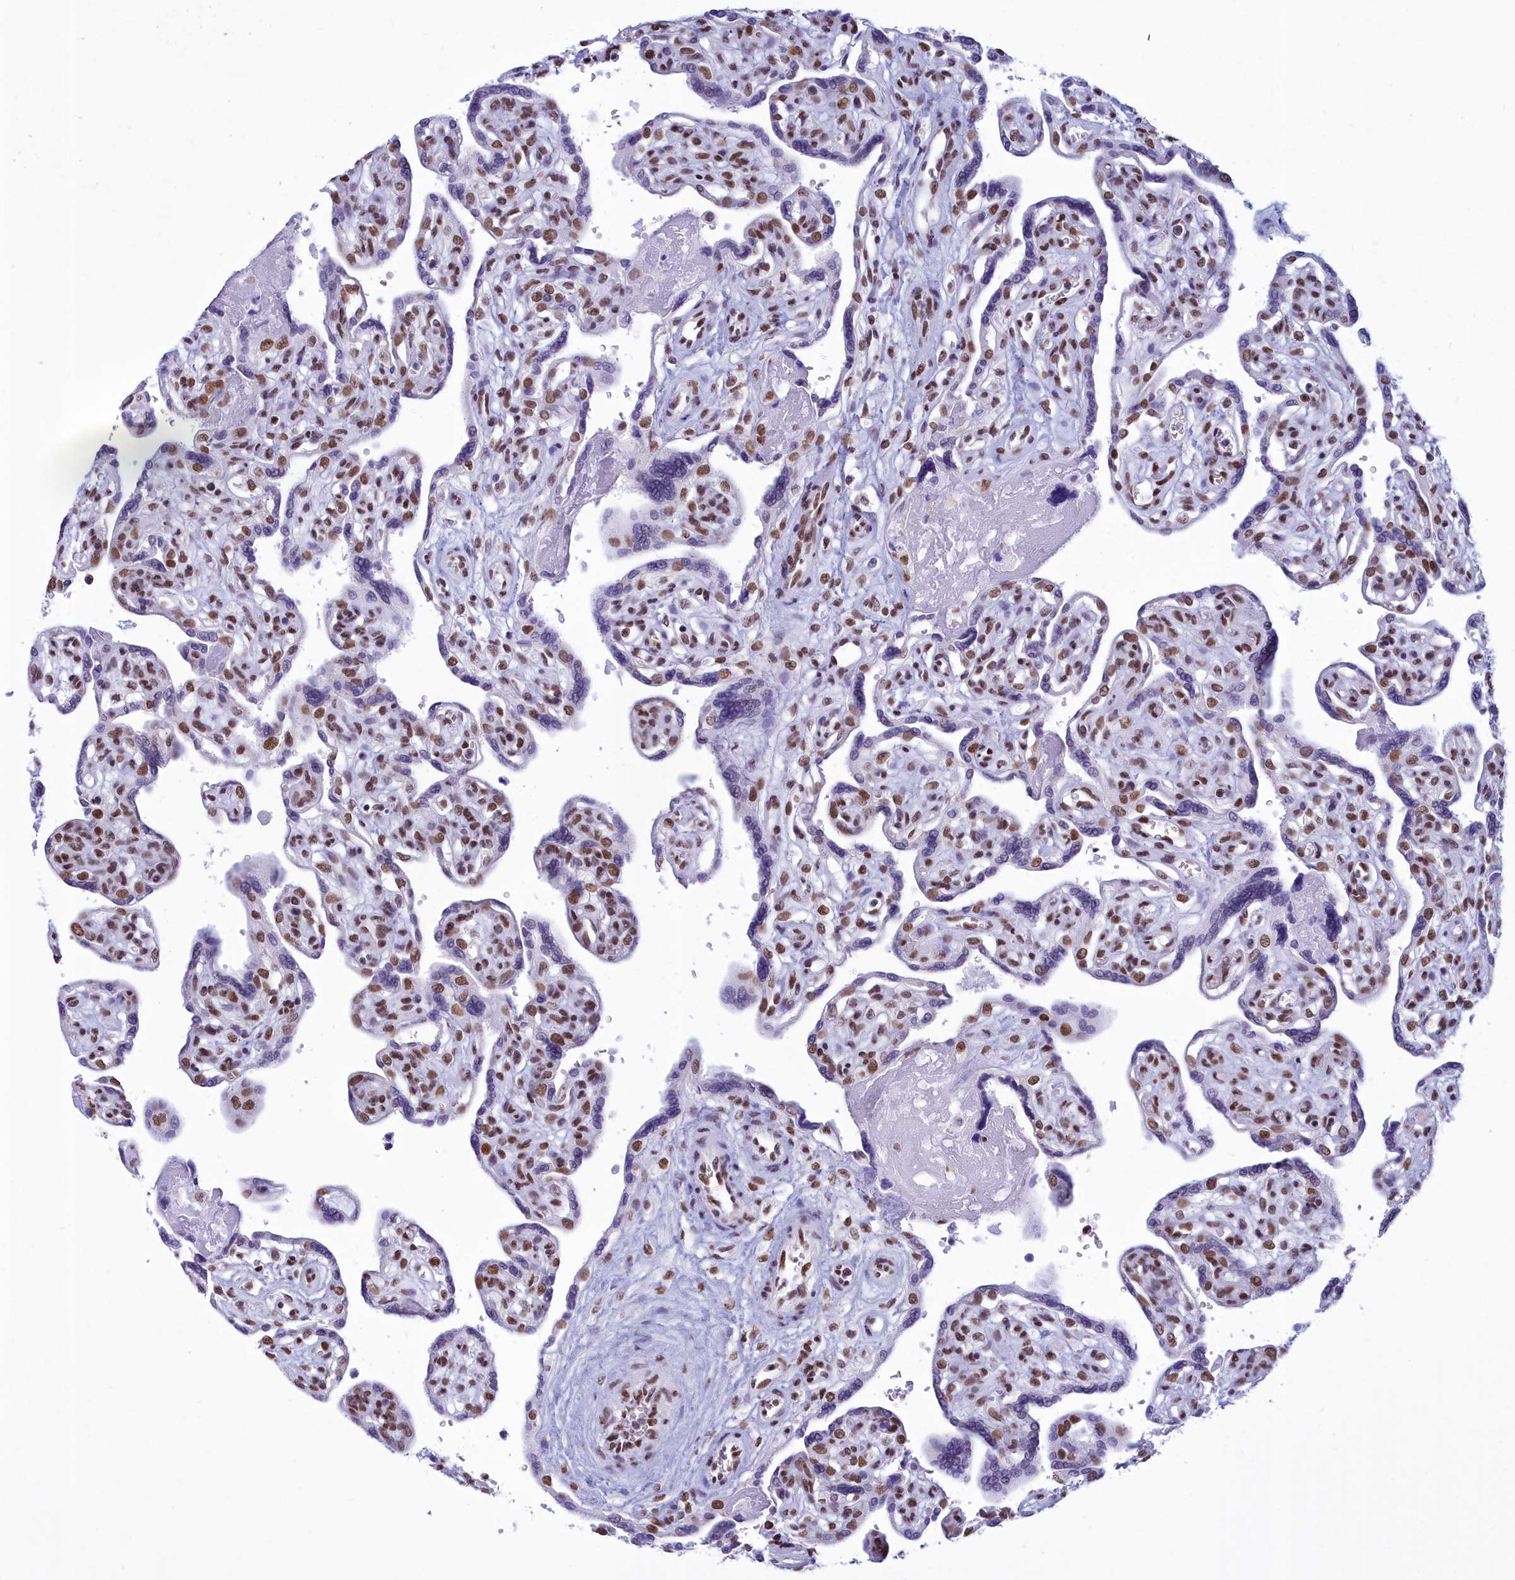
{"staining": {"intensity": "negative", "quantity": "none", "location": "none"}, "tissue": "placenta", "cell_type": "Trophoblastic cells", "image_type": "normal", "snomed": [{"axis": "morphology", "description": "Normal tissue, NOS"}, {"axis": "topography", "description": "Placenta"}], "caption": "Immunohistochemistry (IHC) image of unremarkable placenta stained for a protein (brown), which shows no staining in trophoblastic cells.", "gene": "CDC26", "patient": {"sex": "female", "age": 39}}